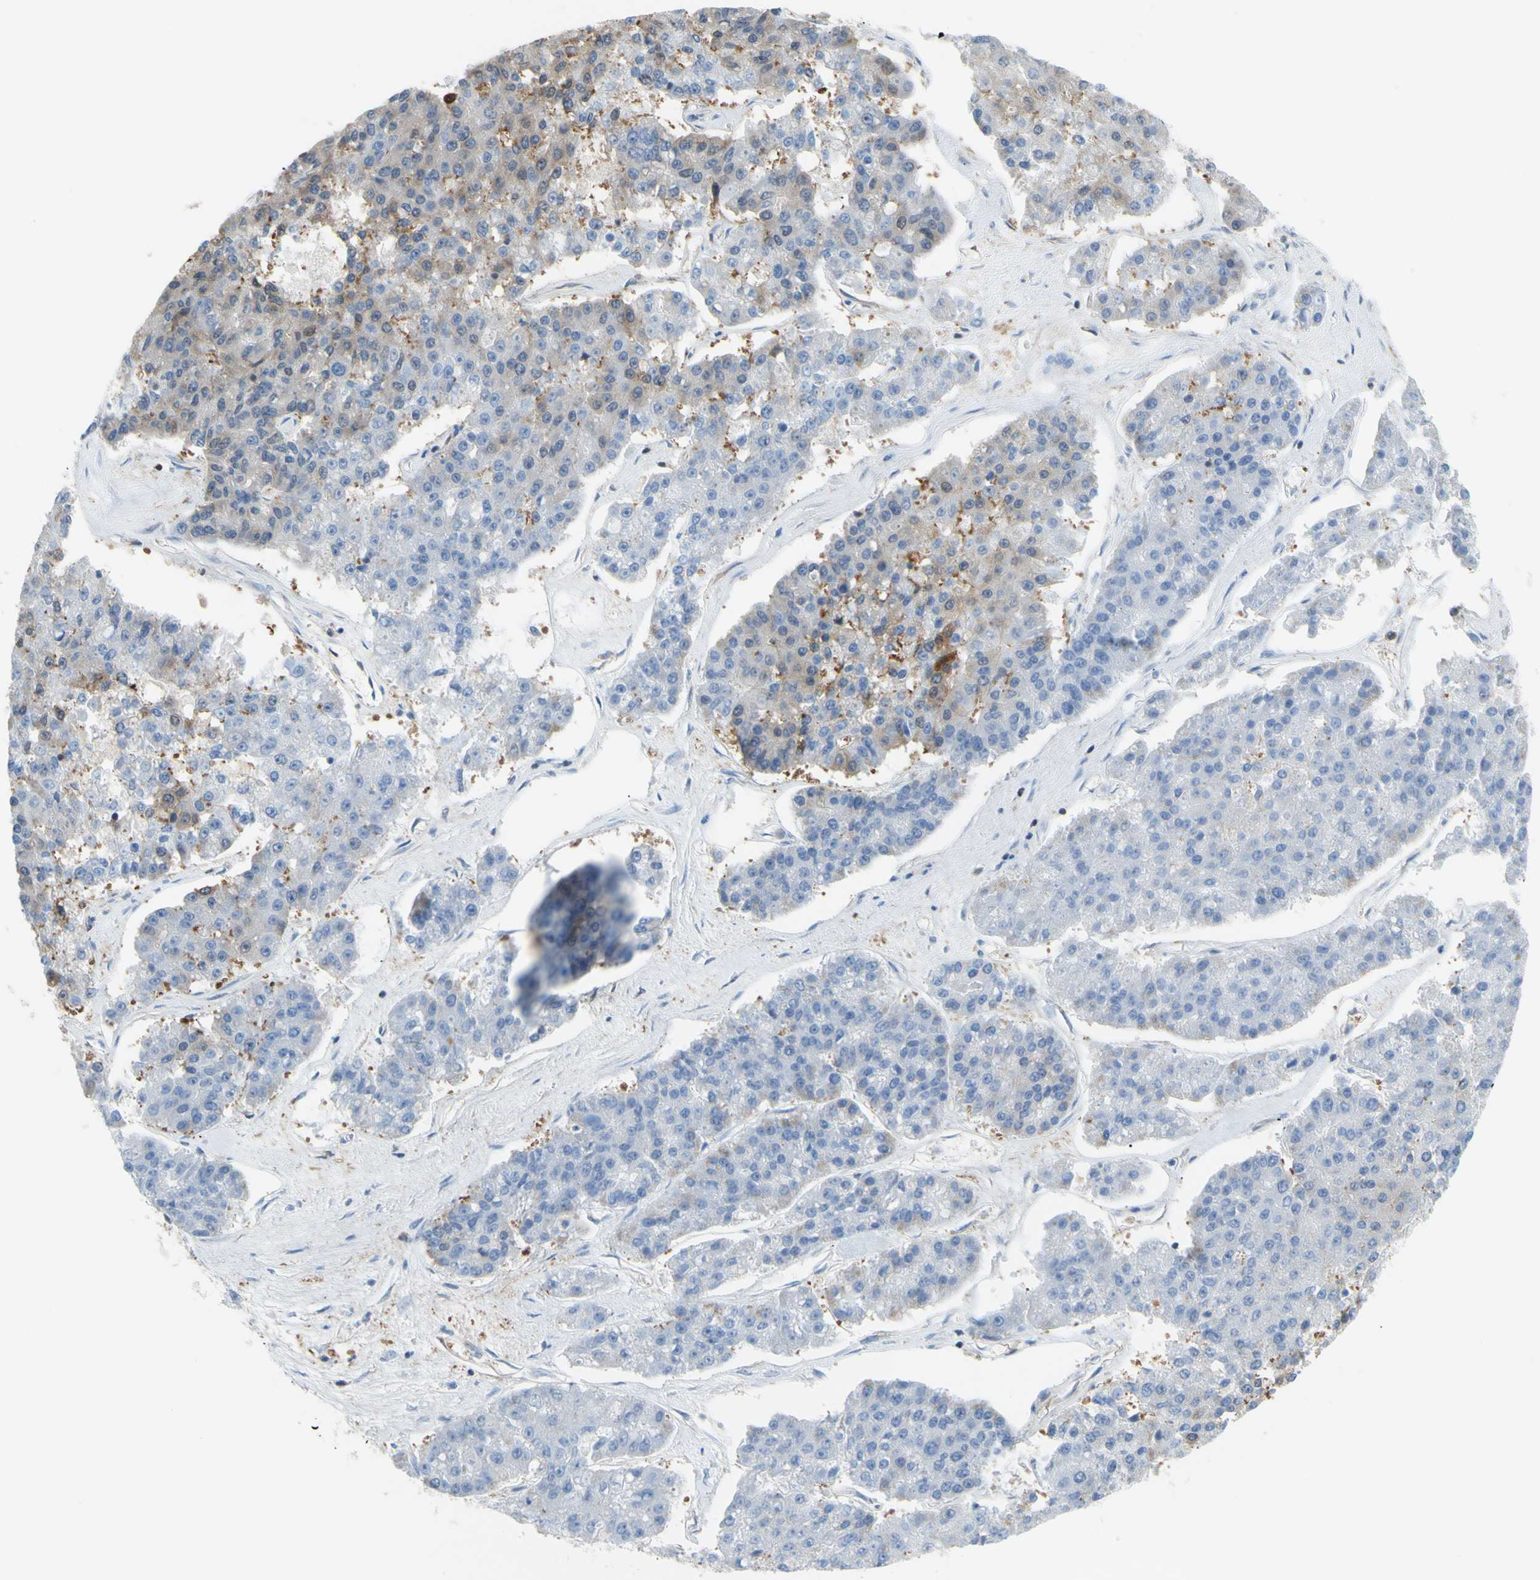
{"staining": {"intensity": "weak", "quantity": "25%-75%", "location": "cytoplasmic/membranous"}, "tissue": "pancreatic cancer", "cell_type": "Tumor cells", "image_type": "cancer", "snomed": [{"axis": "morphology", "description": "Adenocarcinoma, NOS"}, {"axis": "topography", "description": "Pancreas"}], "caption": "Weak cytoplasmic/membranous positivity is seen in about 25%-75% of tumor cells in adenocarcinoma (pancreatic).", "gene": "UPK3B", "patient": {"sex": "male", "age": 50}}